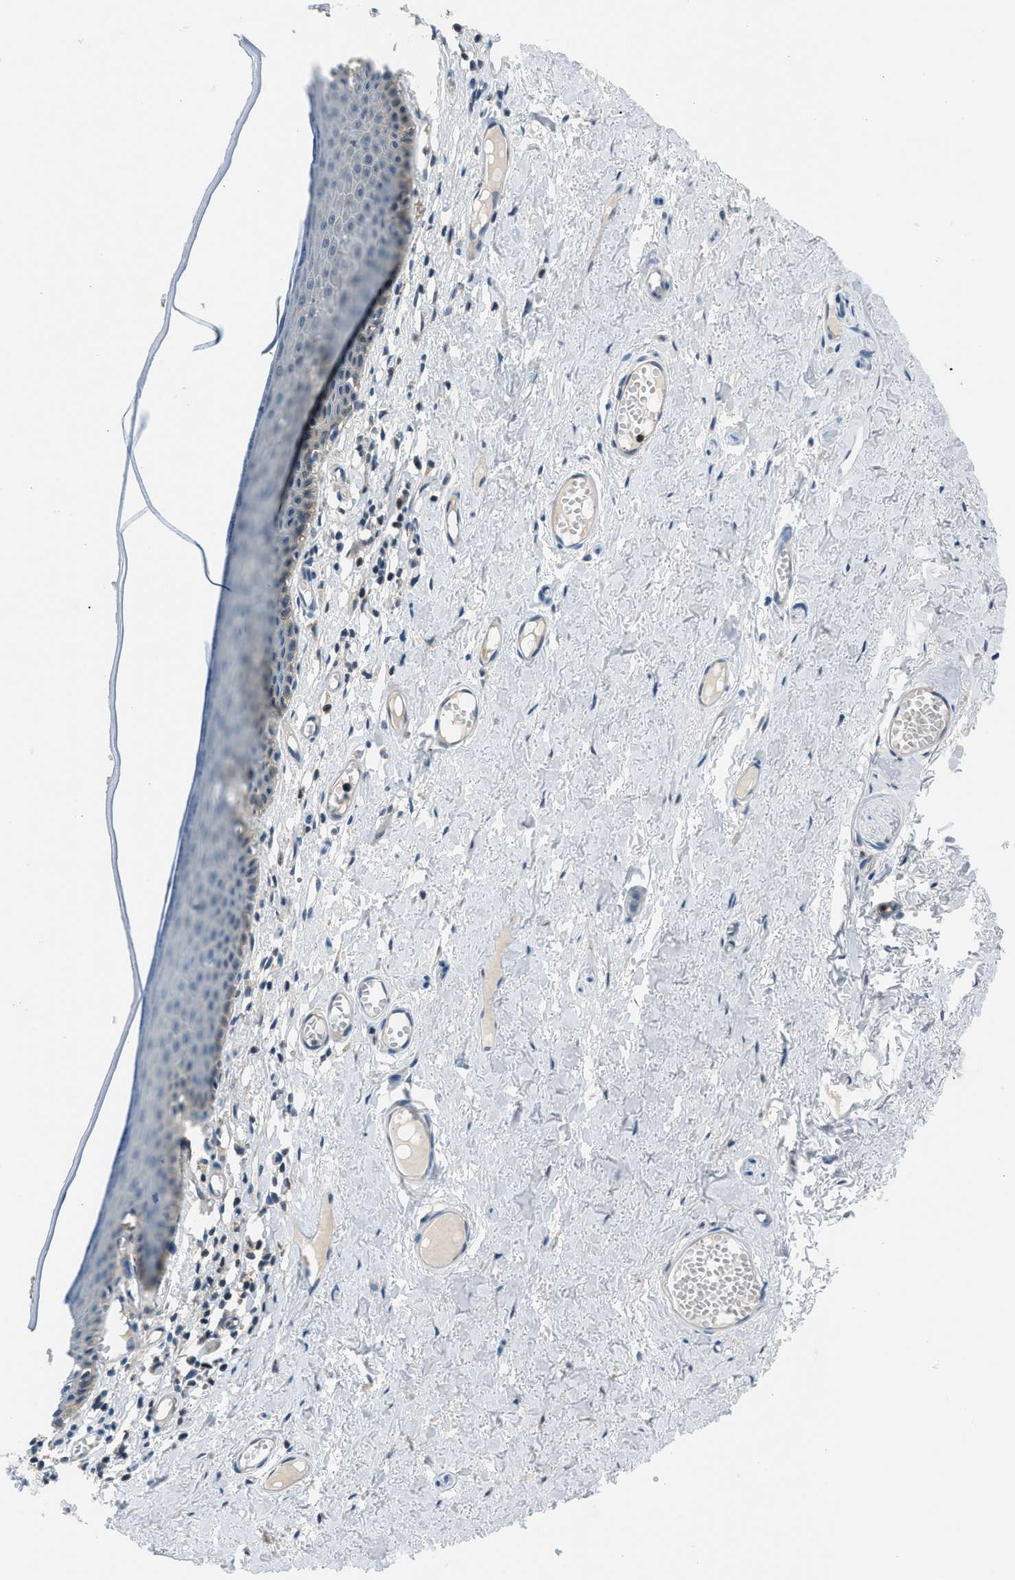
{"staining": {"intensity": "negative", "quantity": "none", "location": "none"}, "tissue": "skin", "cell_type": "Epidermal cells", "image_type": "normal", "snomed": [{"axis": "morphology", "description": "Normal tissue, NOS"}, {"axis": "topography", "description": "Adipose tissue"}, {"axis": "topography", "description": "Vascular tissue"}, {"axis": "topography", "description": "Anal"}, {"axis": "topography", "description": "Peripheral nerve tissue"}], "caption": "IHC photomicrograph of normal human skin stained for a protein (brown), which displays no expression in epidermal cells. (Brightfield microscopy of DAB IHC at high magnification).", "gene": "ACP1", "patient": {"sex": "female", "age": 54}}